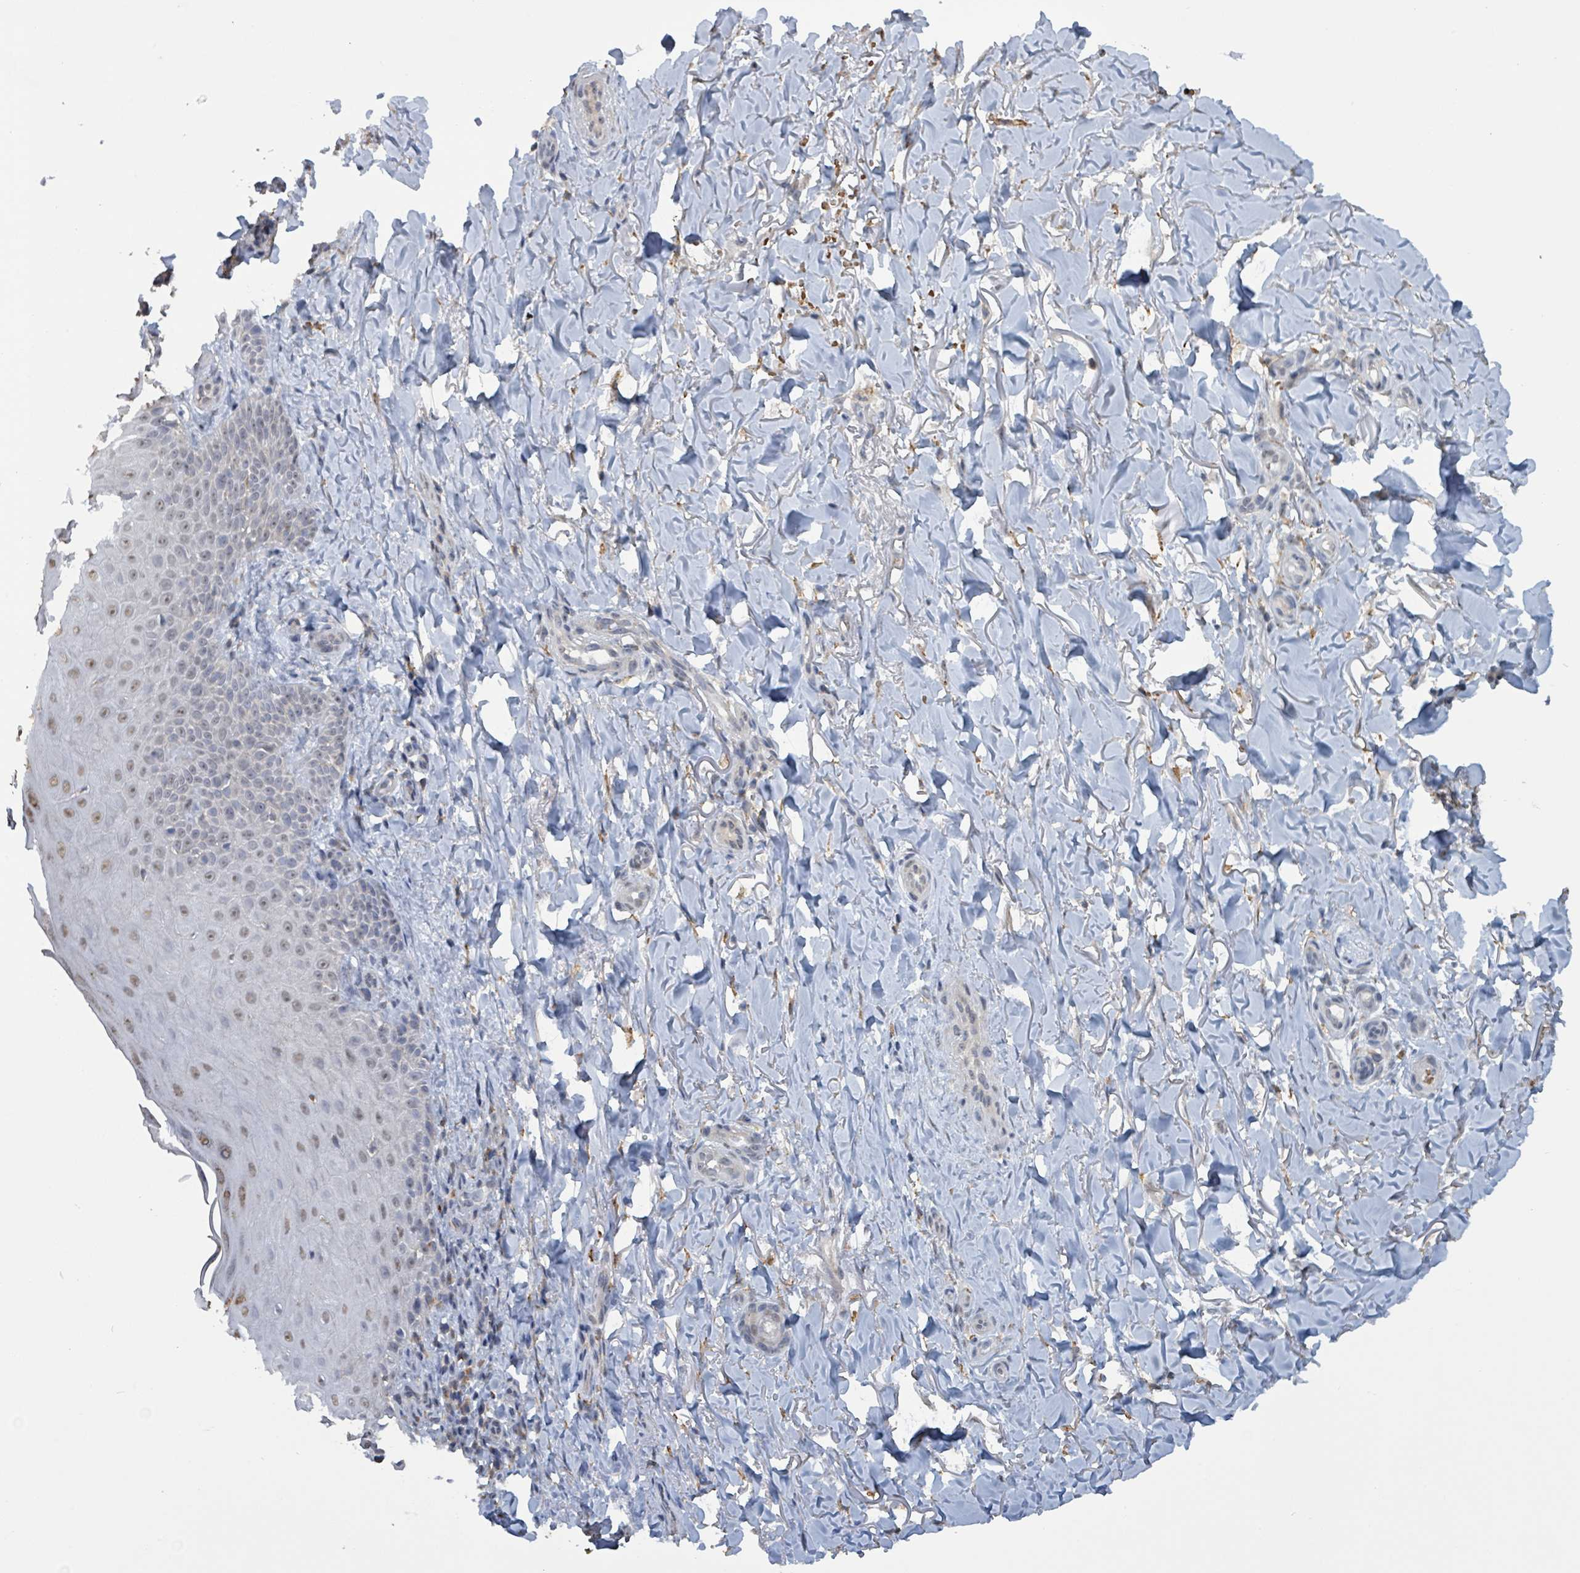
{"staining": {"intensity": "negative", "quantity": "none", "location": "none"}, "tissue": "skin", "cell_type": "Fibroblasts", "image_type": "normal", "snomed": [{"axis": "morphology", "description": "Normal tissue, NOS"}, {"axis": "topography", "description": "Skin"}], "caption": "Immunohistochemical staining of benign skin demonstrates no significant staining in fibroblasts. (DAB immunohistochemistry visualized using brightfield microscopy, high magnification).", "gene": "SEBOX", "patient": {"sex": "male", "age": 81}}